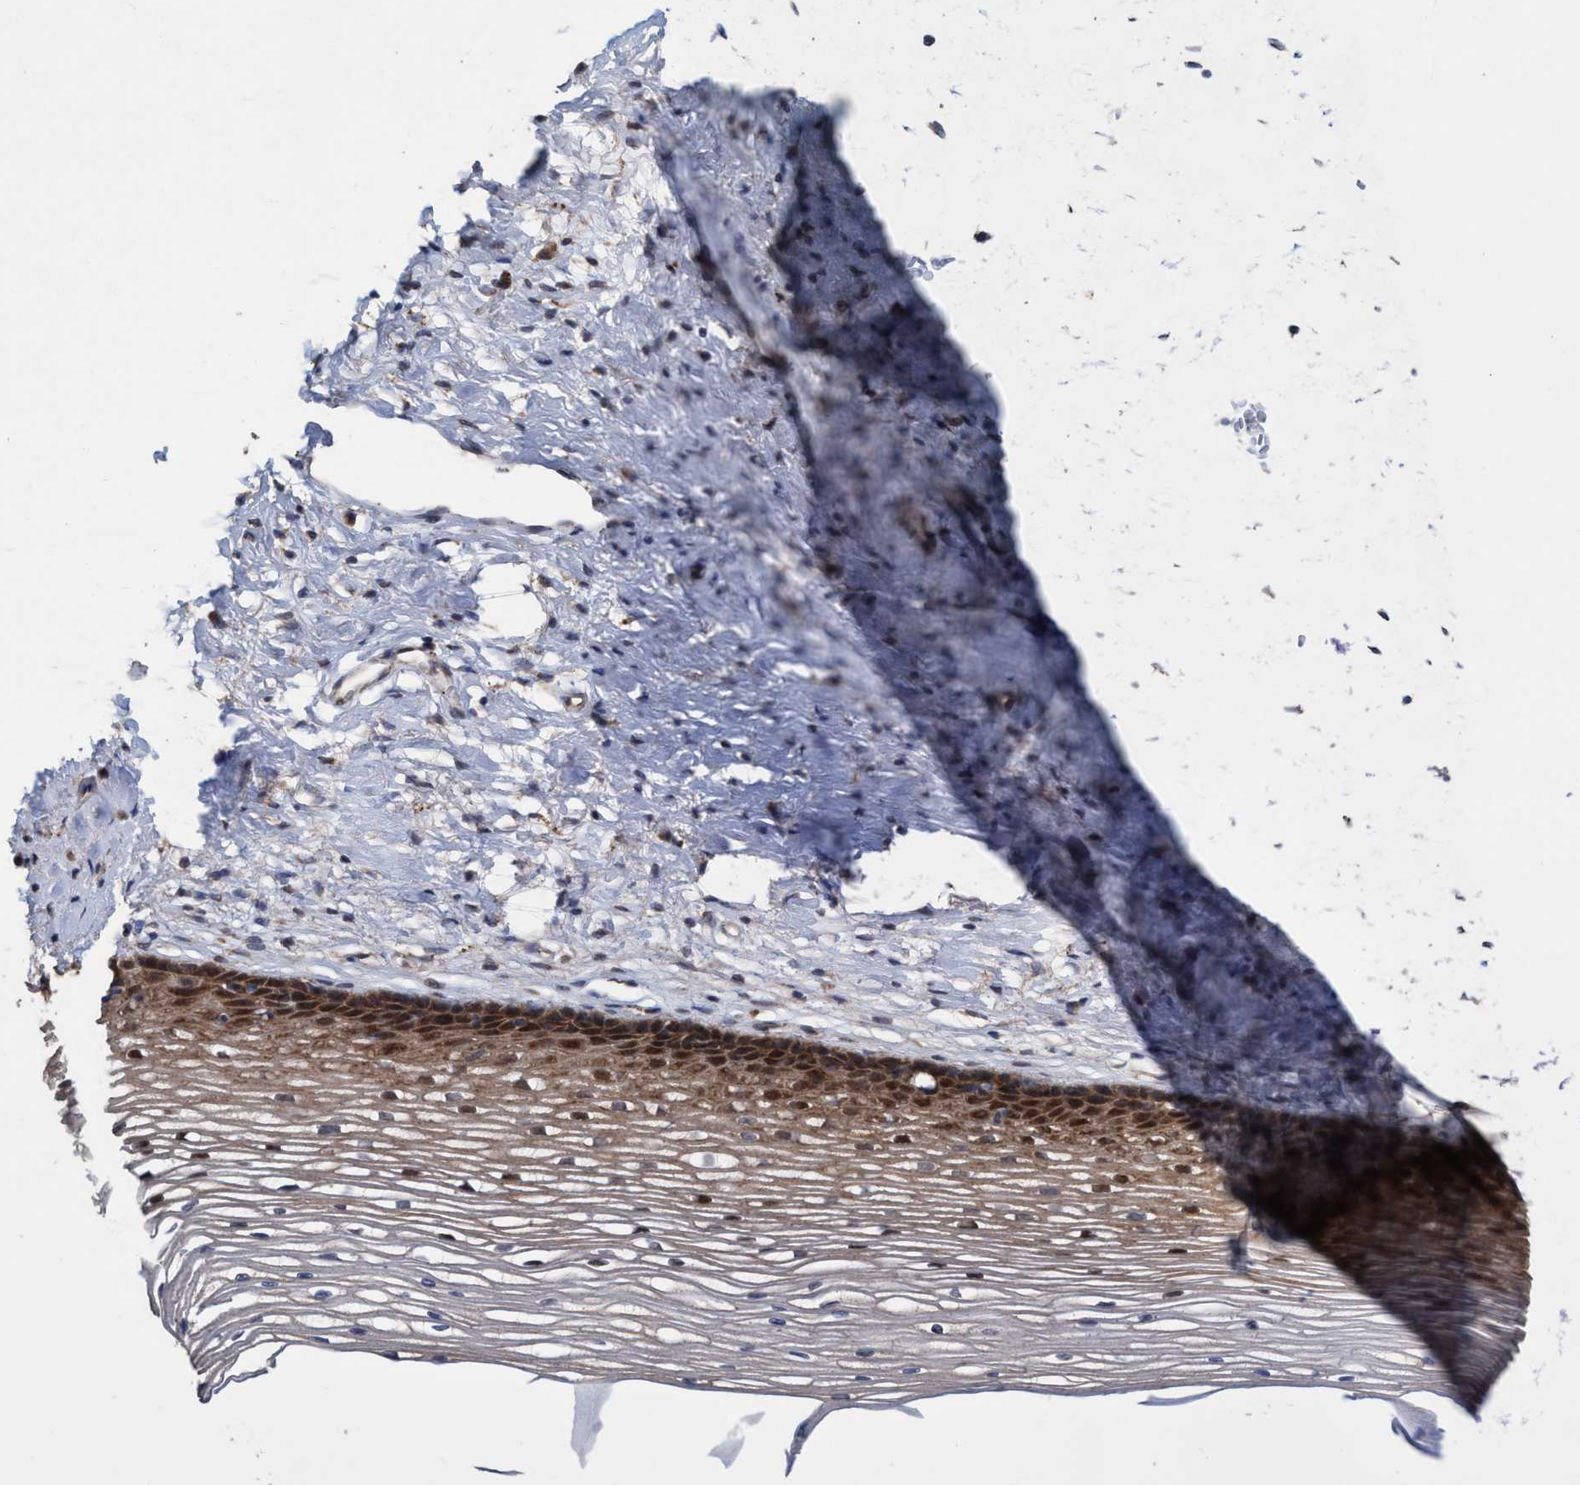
{"staining": {"intensity": "moderate", "quantity": ">75%", "location": "cytoplasmic/membranous"}, "tissue": "cervix", "cell_type": "Glandular cells", "image_type": "normal", "snomed": [{"axis": "morphology", "description": "Normal tissue, NOS"}, {"axis": "topography", "description": "Cervix"}], "caption": "Protein staining by IHC shows moderate cytoplasmic/membranous staining in about >75% of glandular cells in benign cervix. (Brightfield microscopy of DAB IHC at high magnification).", "gene": "BBS9", "patient": {"sex": "female", "age": 77}}